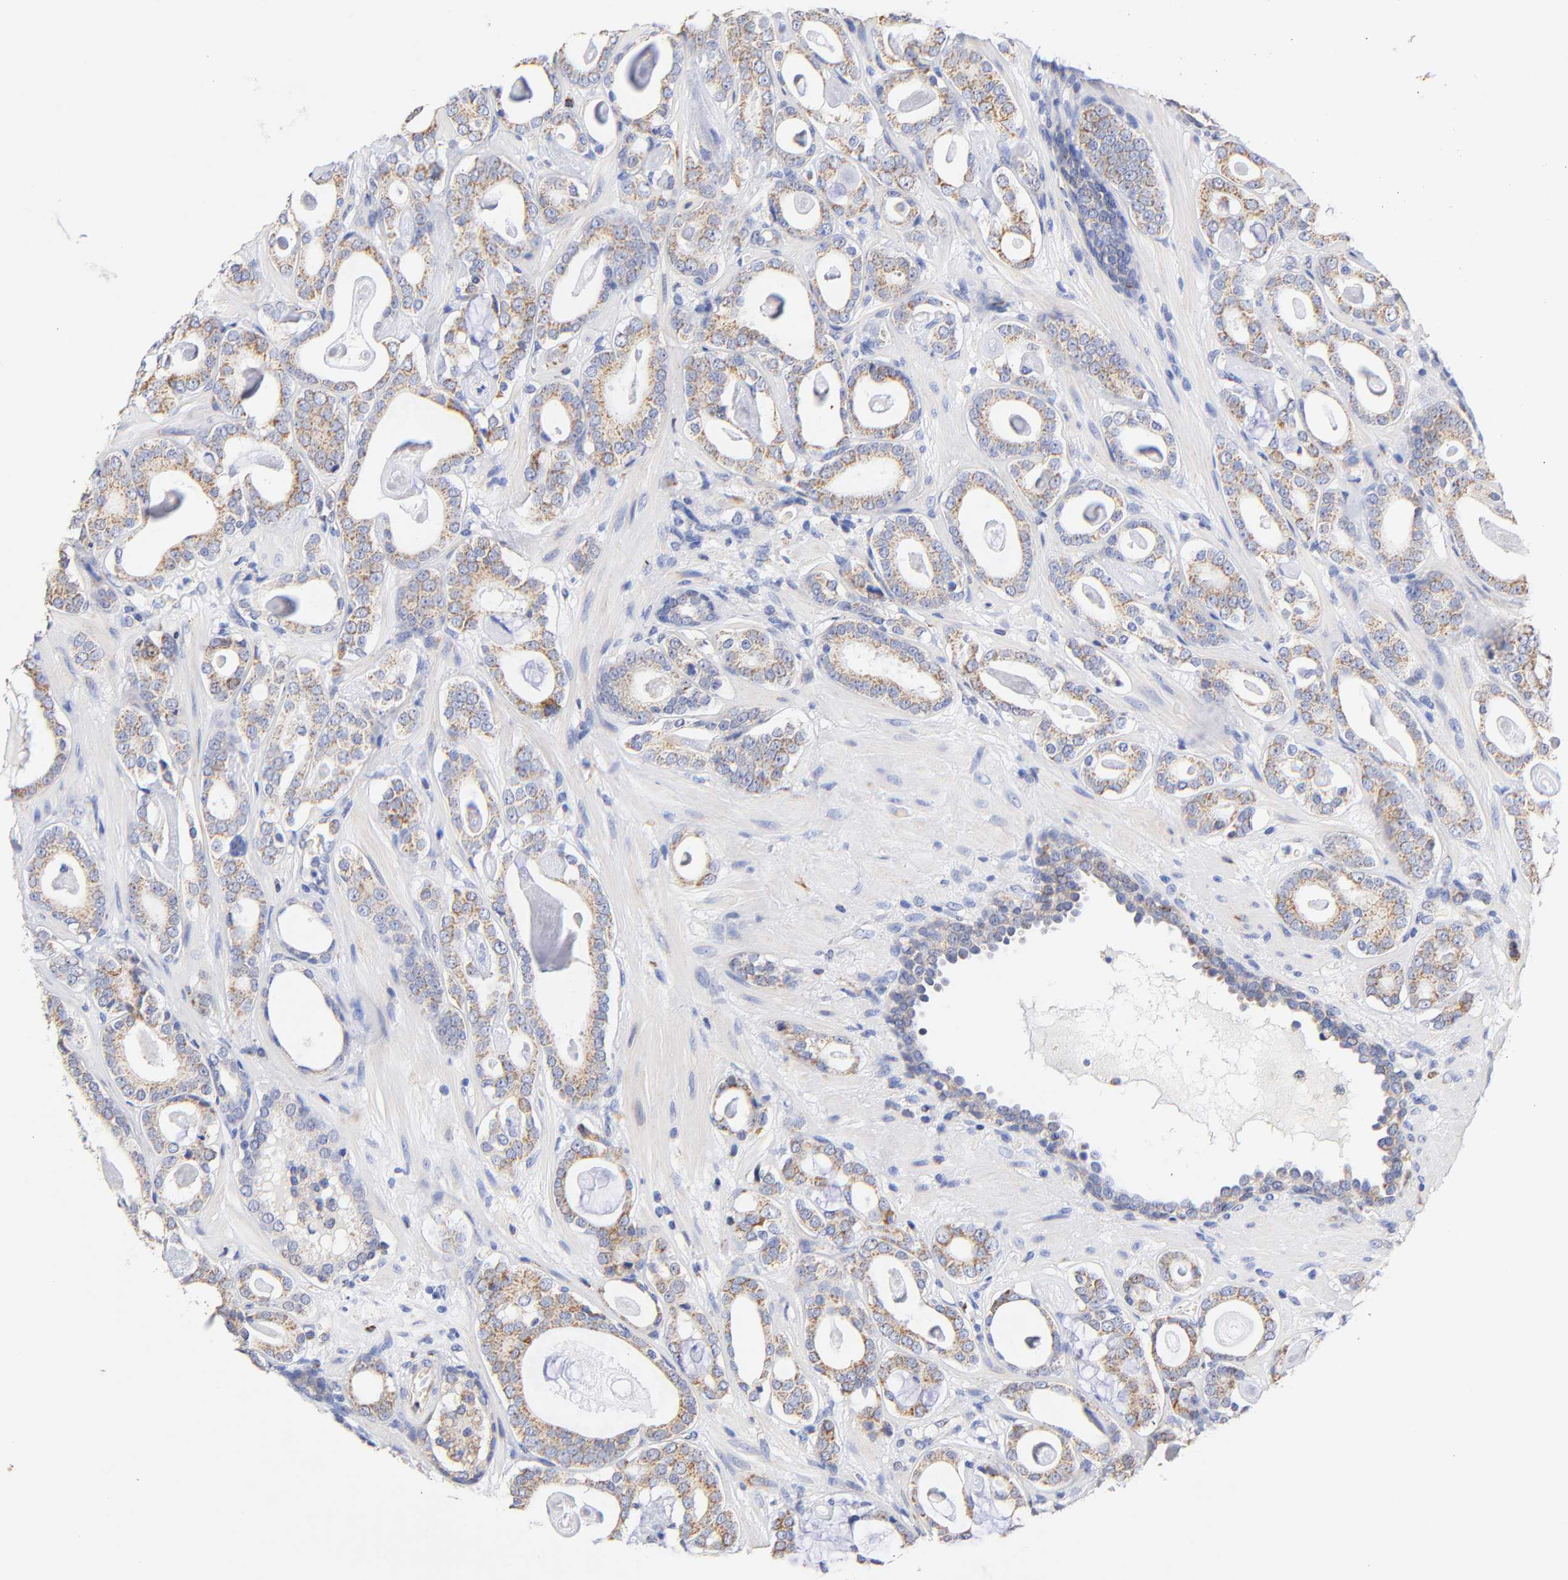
{"staining": {"intensity": "moderate", "quantity": ">75%", "location": "cytoplasmic/membranous"}, "tissue": "prostate cancer", "cell_type": "Tumor cells", "image_type": "cancer", "snomed": [{"axis": "morphology", "description": "Adenocarcinoma, Low grade"}, {"axis": "topography", "description": "Prostate"}], "caption": "Immunohistochemical staining of prostate cancer demonstrates medium levels of moderate cytoplasmic/membranous protein positivity in about >75% of tumor cells.", "gene": "ATP5F1D", "patient": {"sex": "male", "age": 57}}